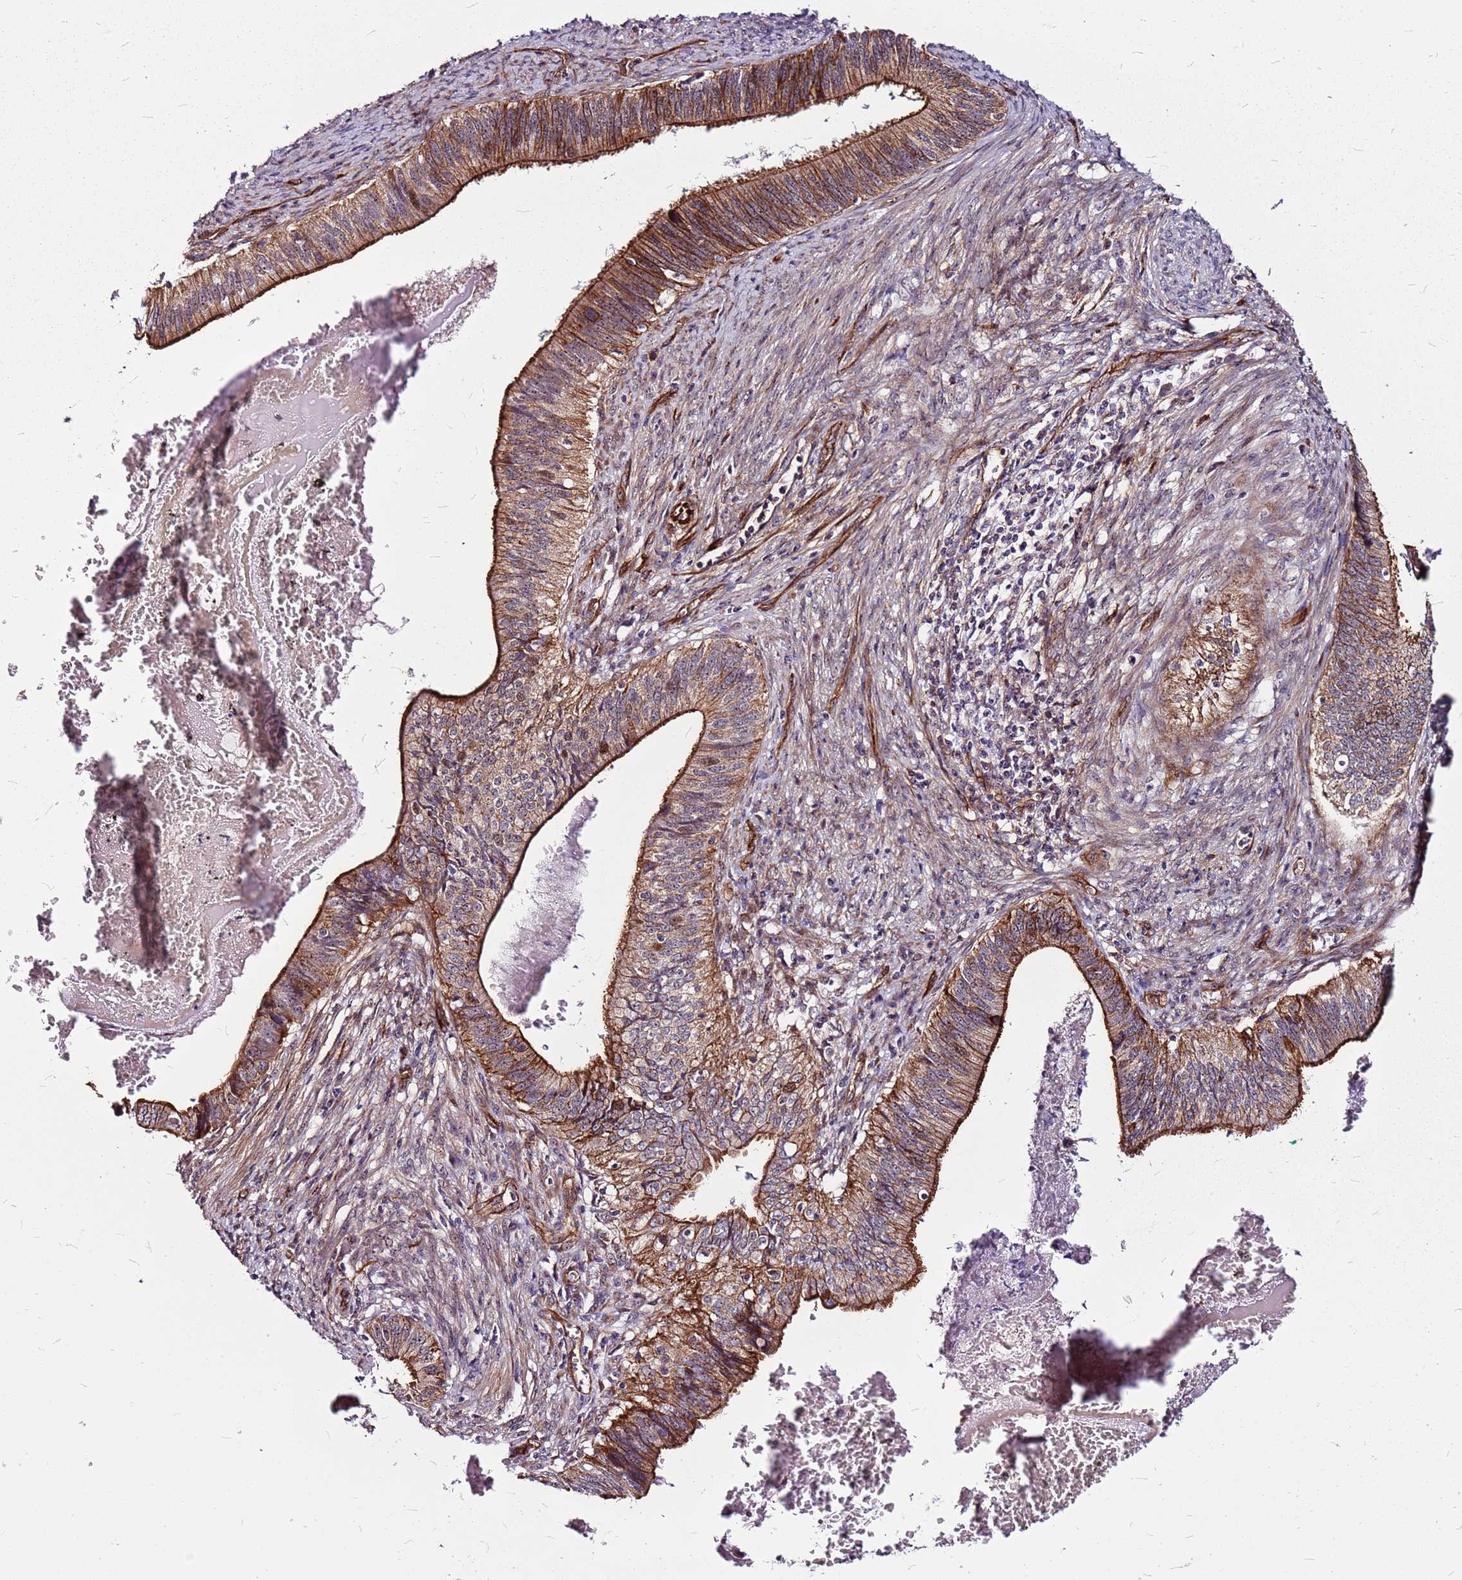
{"staining": {"intensity": "strong", "quantity": ">75%", "location": "cytoplasmic/membranous"}, "tissue": "cervical cancer", "cell_type": "Tumor cells", "image_type": "cancer", "snomed": [{"axis": "morphology", "description": "Adenocarcinoma, NOS"}, {"axis": "topography", "description": "Cervix"}], "caption": "DAB (3,3'-diaminobenzidine) immunohistochemical staining of cervical cancer (adenocarcinoma) reveals strong cytoplasmic/membranous protein staining in approximately >75% of tumor cells.", "gene": "TOPAZ1", "patient": {"sex": "female", "age": 42}}